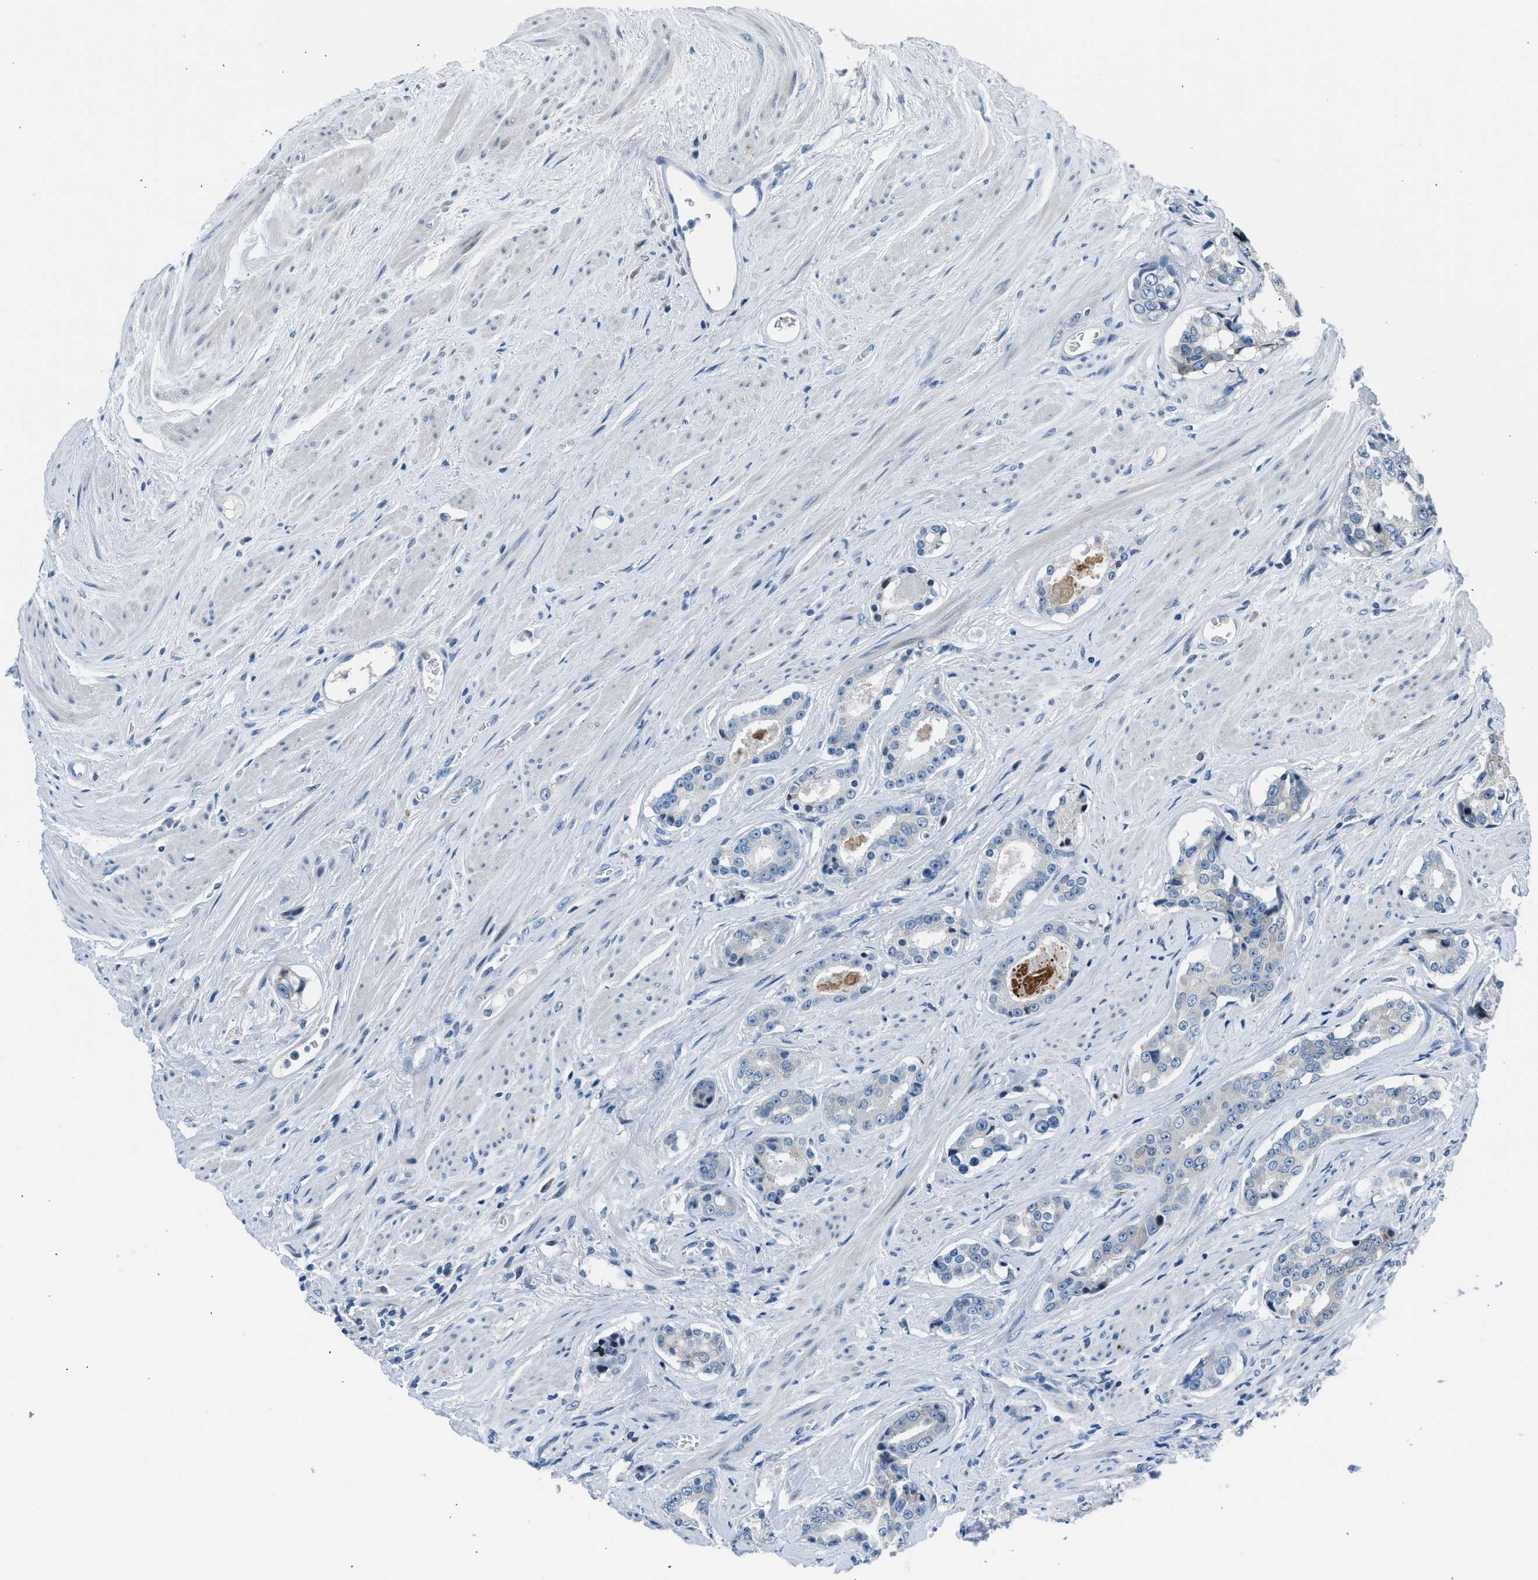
{"staining": {"intensity": "negative", "quantity": "none", "location": "none"}, "tissue": "prostate cancer", "cell_type": "Tumor cells", "image_type": "cancer", "snomed": [{"axis": "morphology", "description": "Adenocarcinoma, High grade"}, {"axis": "topography", "description": "Prostate"}], "caption": "A histopathology image of human prostate cancer (adenocarcinoma (high-grade)) is negative for staining in tumor cells.", "gene": "RNF41", "patient": {"sex": "male", "age": 71}}